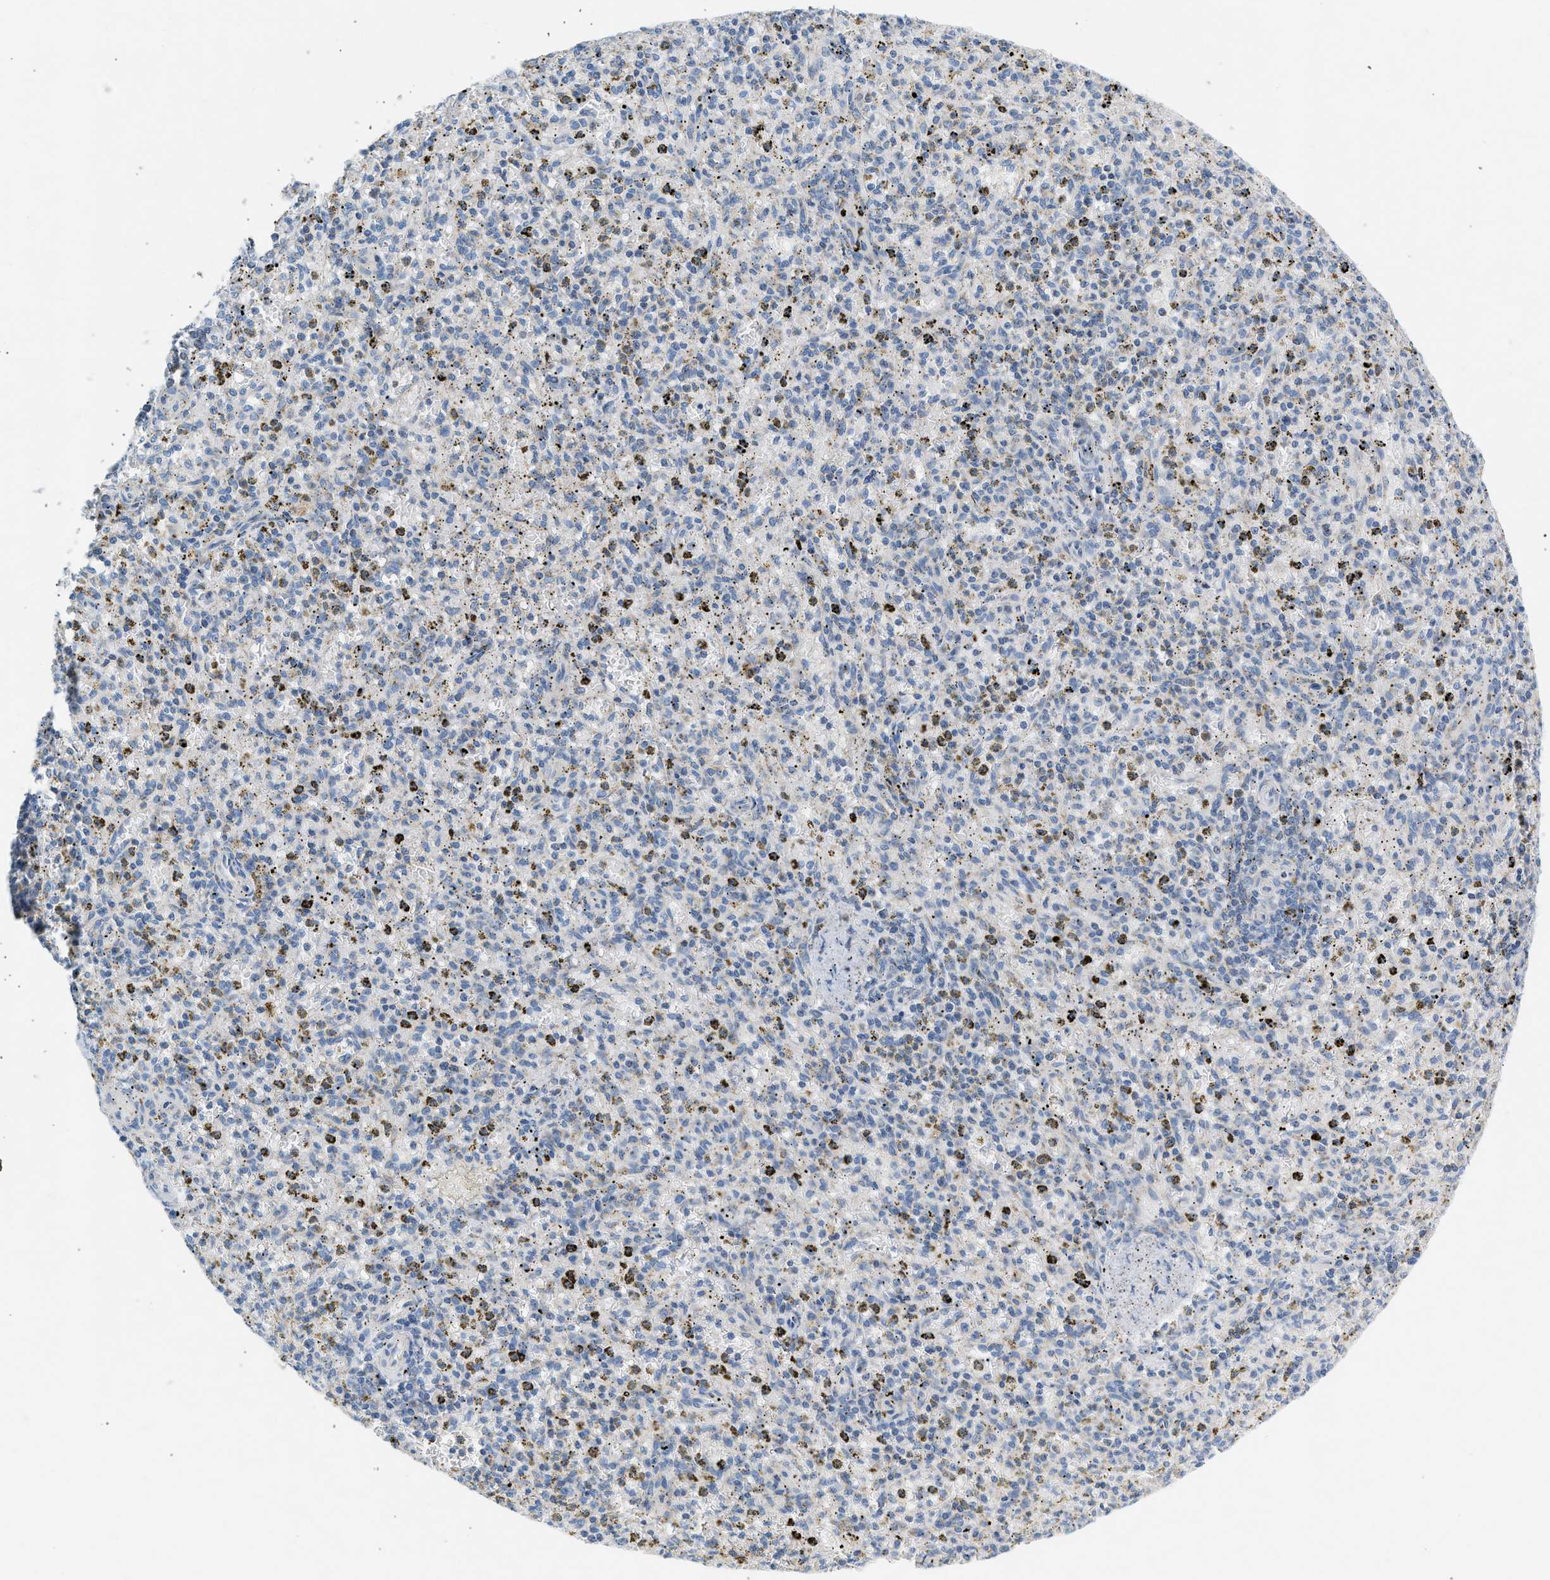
{"staining": {"intensity": "negative", "quantity": "none", "location": "none"}, "tissue": "spleen", "cell_type": "Cells in red pulp", "image_type": "normal", "snomed": [{"axis": "morphology", "description": "Normal tissue, NOS"}, {"axis": "topography", "description": "Spleen"}], "caption": "The micrograph displays no staining of cells in red pulp in unremarkable spleen.", "gene": "NDUFS8", "patient": {"sex": "male", "age": 72}}